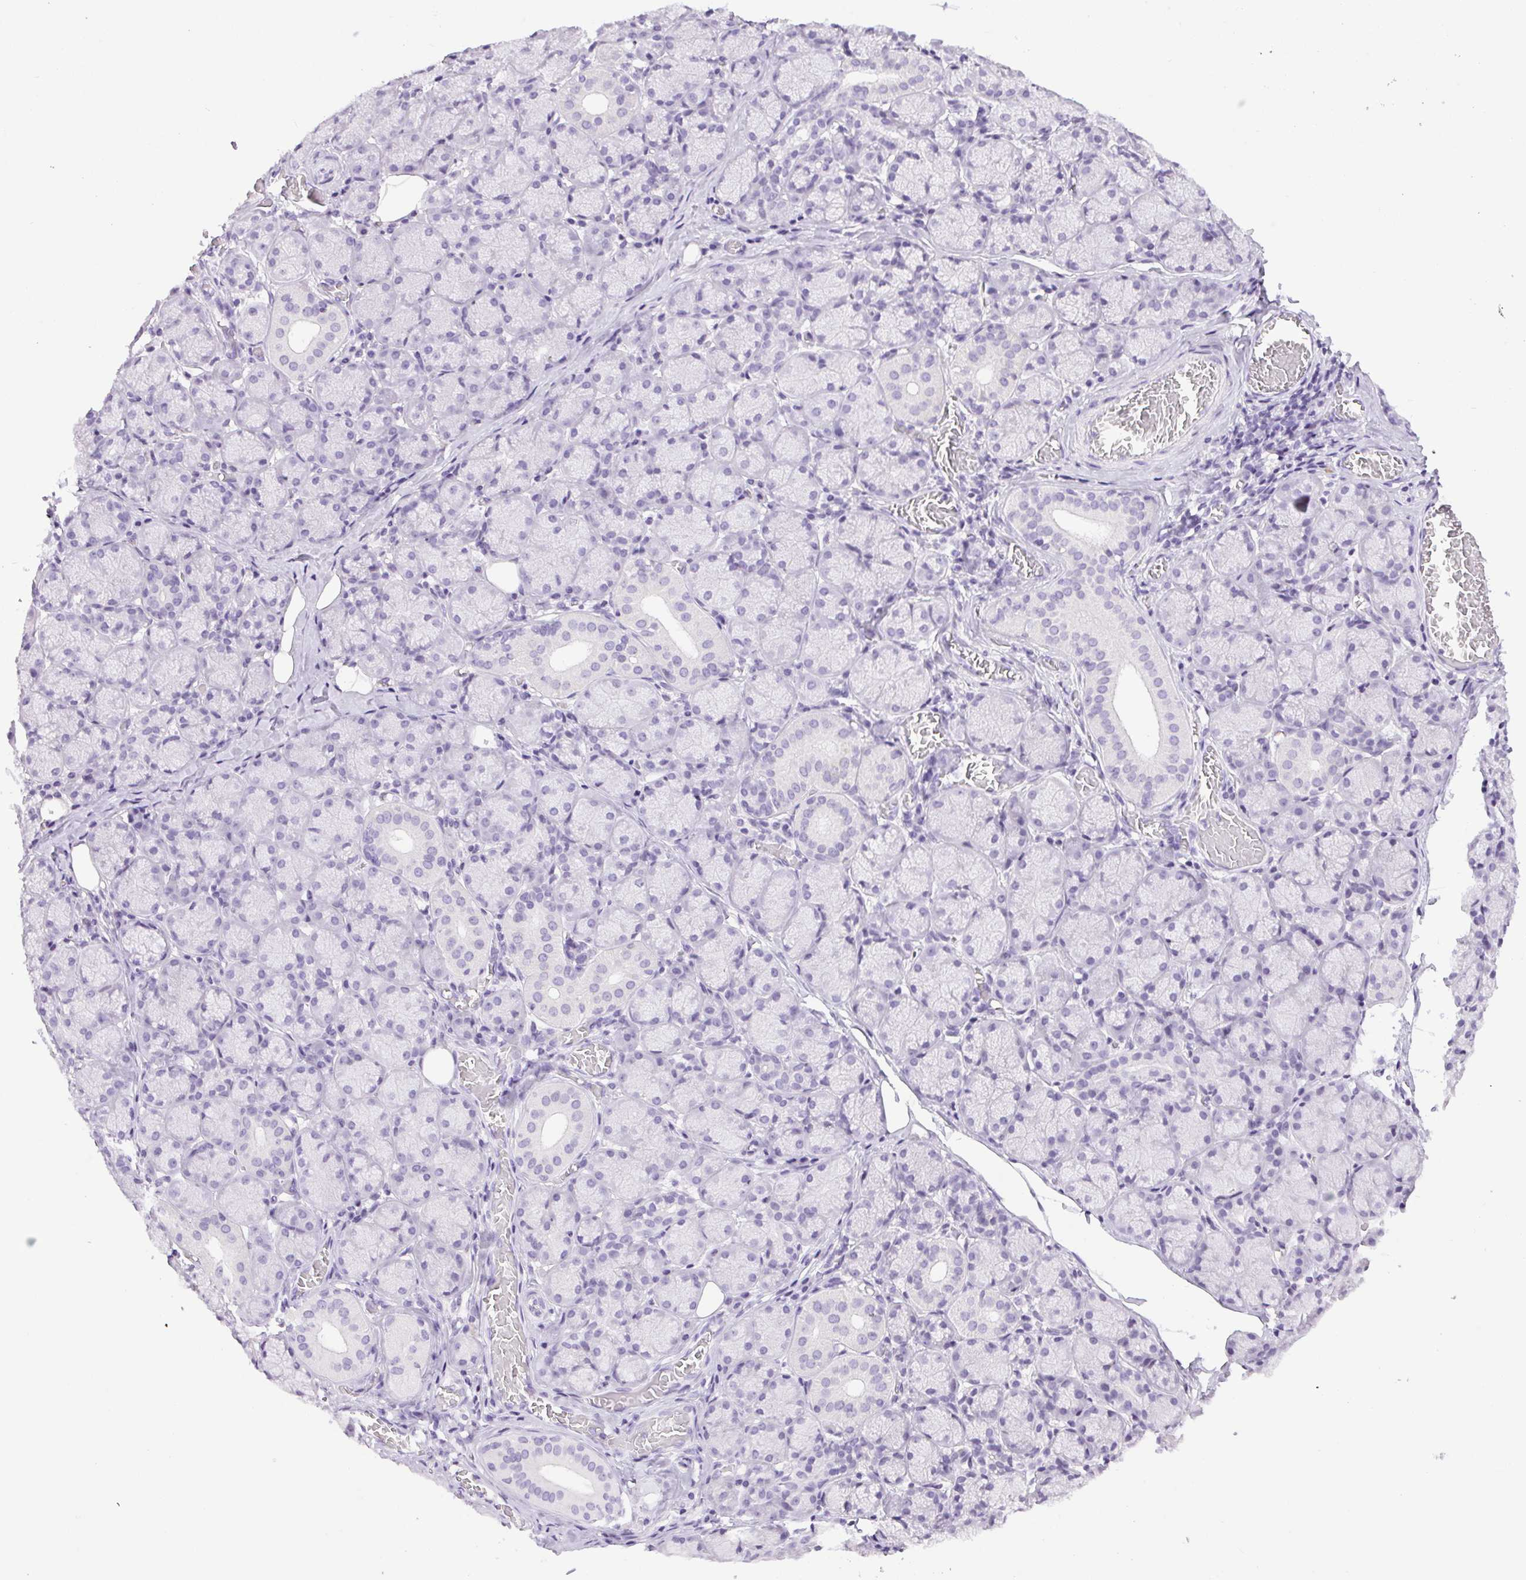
{"staining": {"intensity": "negative", "quantity": "none", "location": "none"}, "tissue": "salivary gland", "cell_type": "Glandular cells", "image_type": "normal", "snomed": [{"axis": "morphology", "description": "Normal tissue, NOS"}, {"axis": "topography", "description": "Salivary gland"}, {"axis": "topography", "description": "Peripheral nerve tissue"}], "caption": "This is an IHC micrograph of benign salivary gland. There is no positivity in glandular cells.", "gene": "TMEM88B", "patient": {"sex": "female", "age": 24}}